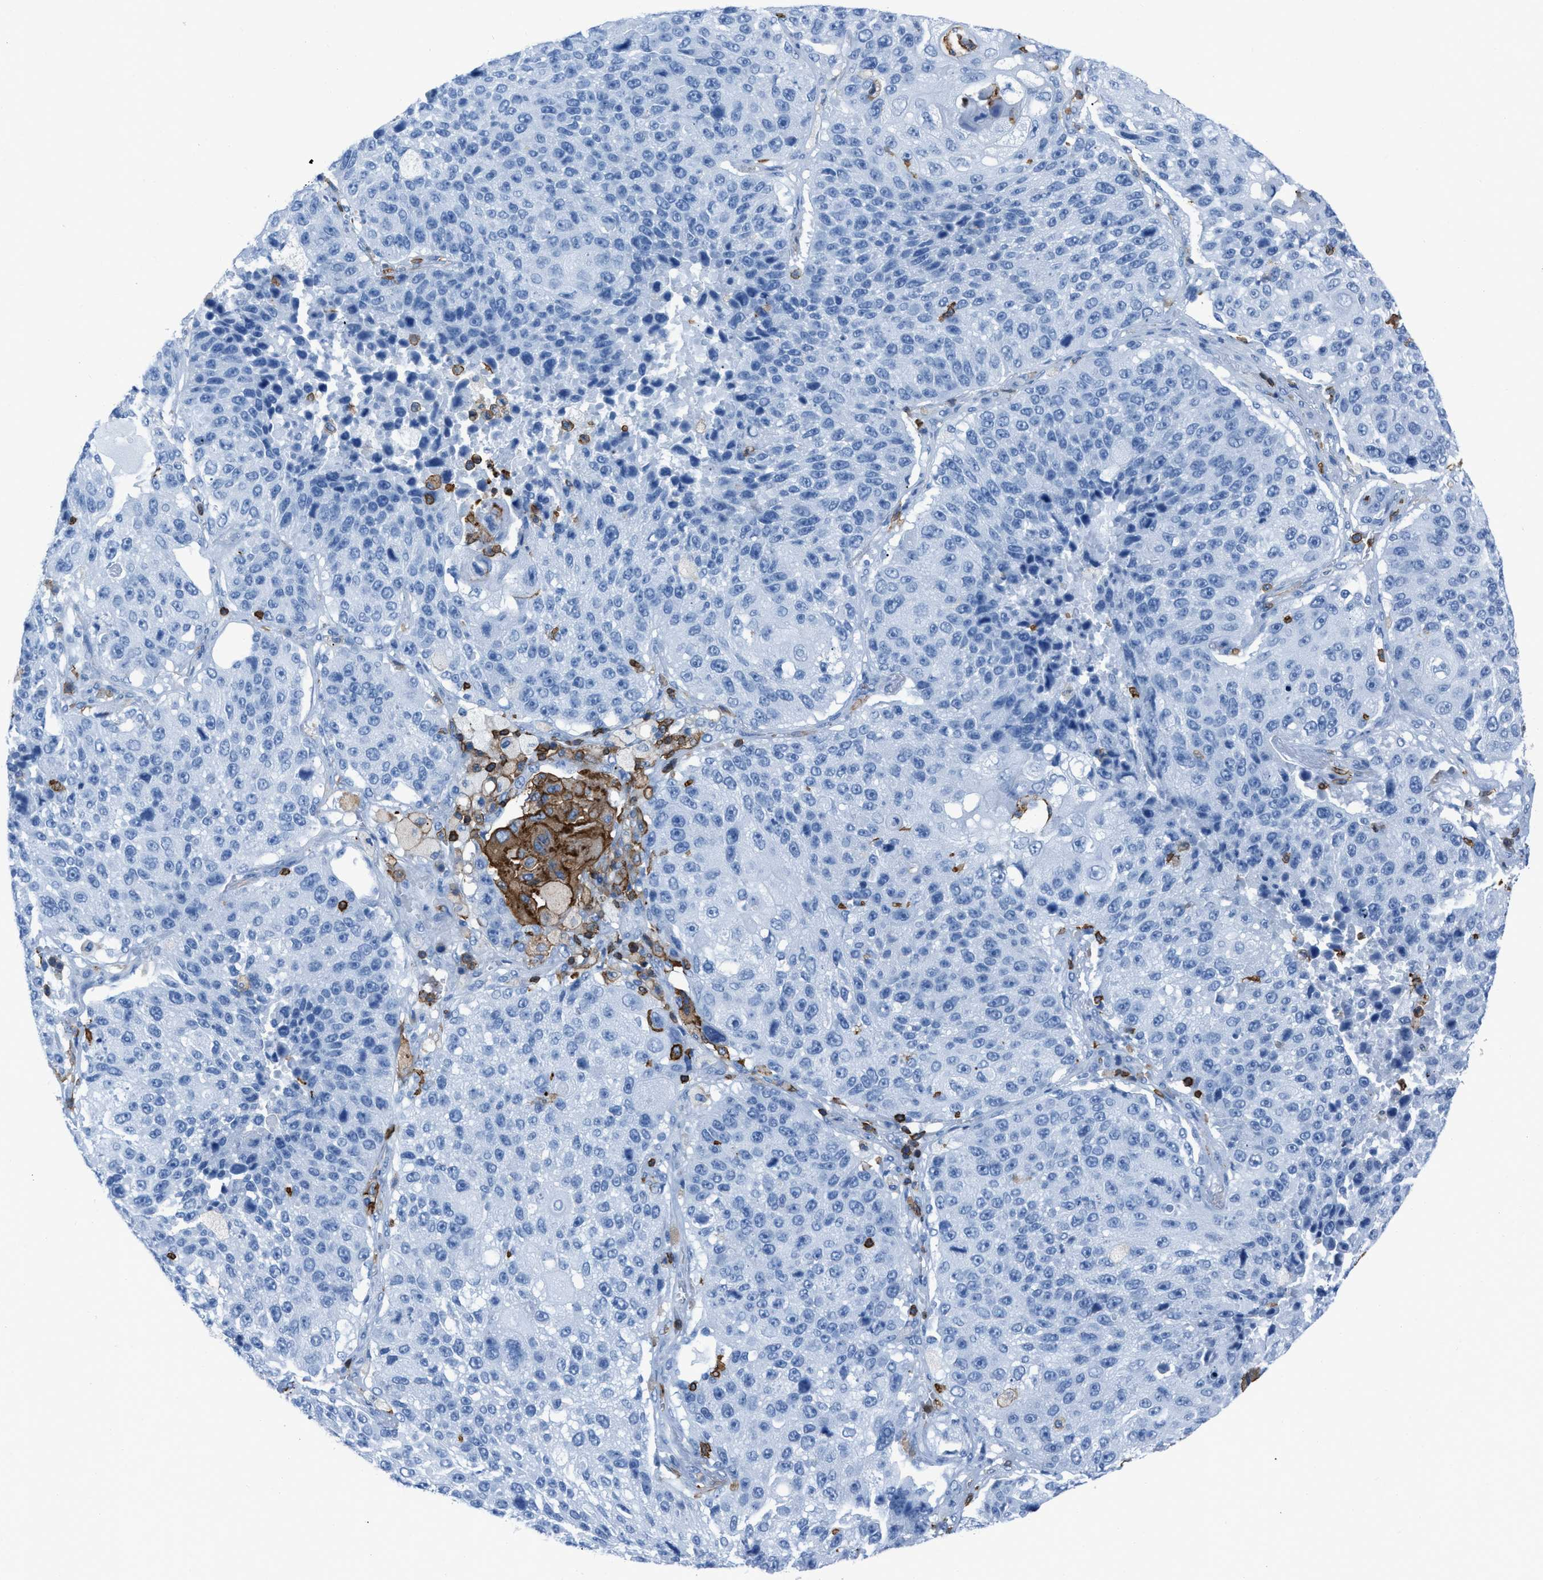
{"staining": {"intensity": "negative", "quantity": "none", "location": "none"}, "tissue": "lung cancer", "cell_type": "Tumor cells", "image_type": "cancer", "snomed": [{"axis": "morphology", "description": "Squamous cell carcinoma, NOS"}, {"axis": "topography", "description": "Lung"}], "caption": "Tumor cells are negative for brown protein staining in lung cancer. The staining is performed using DAB brown chromogen with nuclei counter-stained in using hematoxylin.", "gene": "LSP1", "patient": {"sex": "male", "age": 61}}